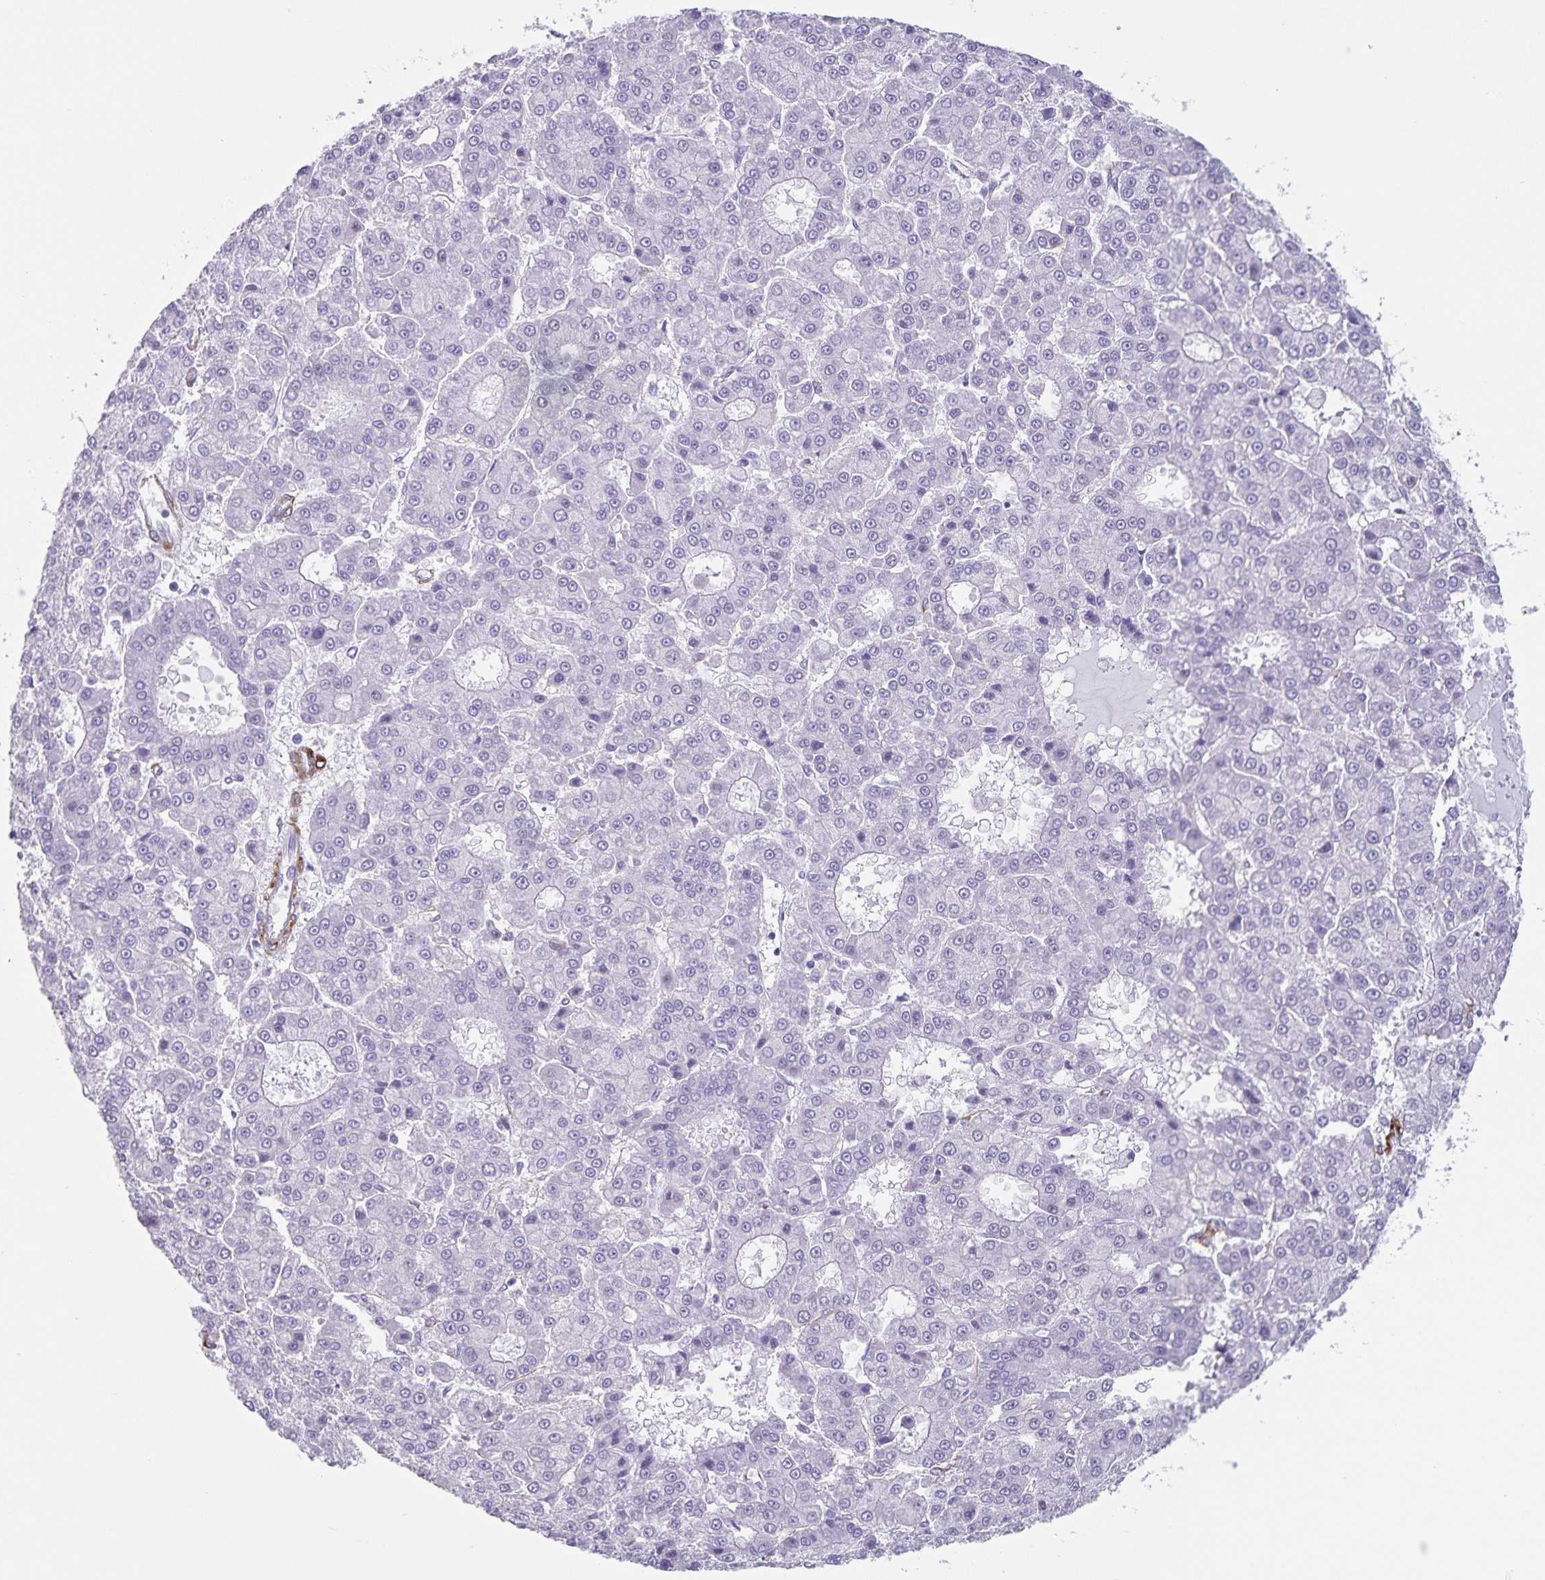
{"staining": {"intensity": "negative", "quantity": "none", "location": "none"}, "tissue": "liver cancer", "cell_type": "Tumor cells", "image_type": "cancer", "snomed": [{"axis": "morphology", "description": "Carcinoma, Hepatocellular, NOS"}, {"axis": "topography", "description": "Liver"}], "caption": "IHC of liver cancer (hepatocellular carcinoma) reveals no expression in tumor cells.", "gene": "SYNM", "patient": {"sex": "male", "age": 70}}